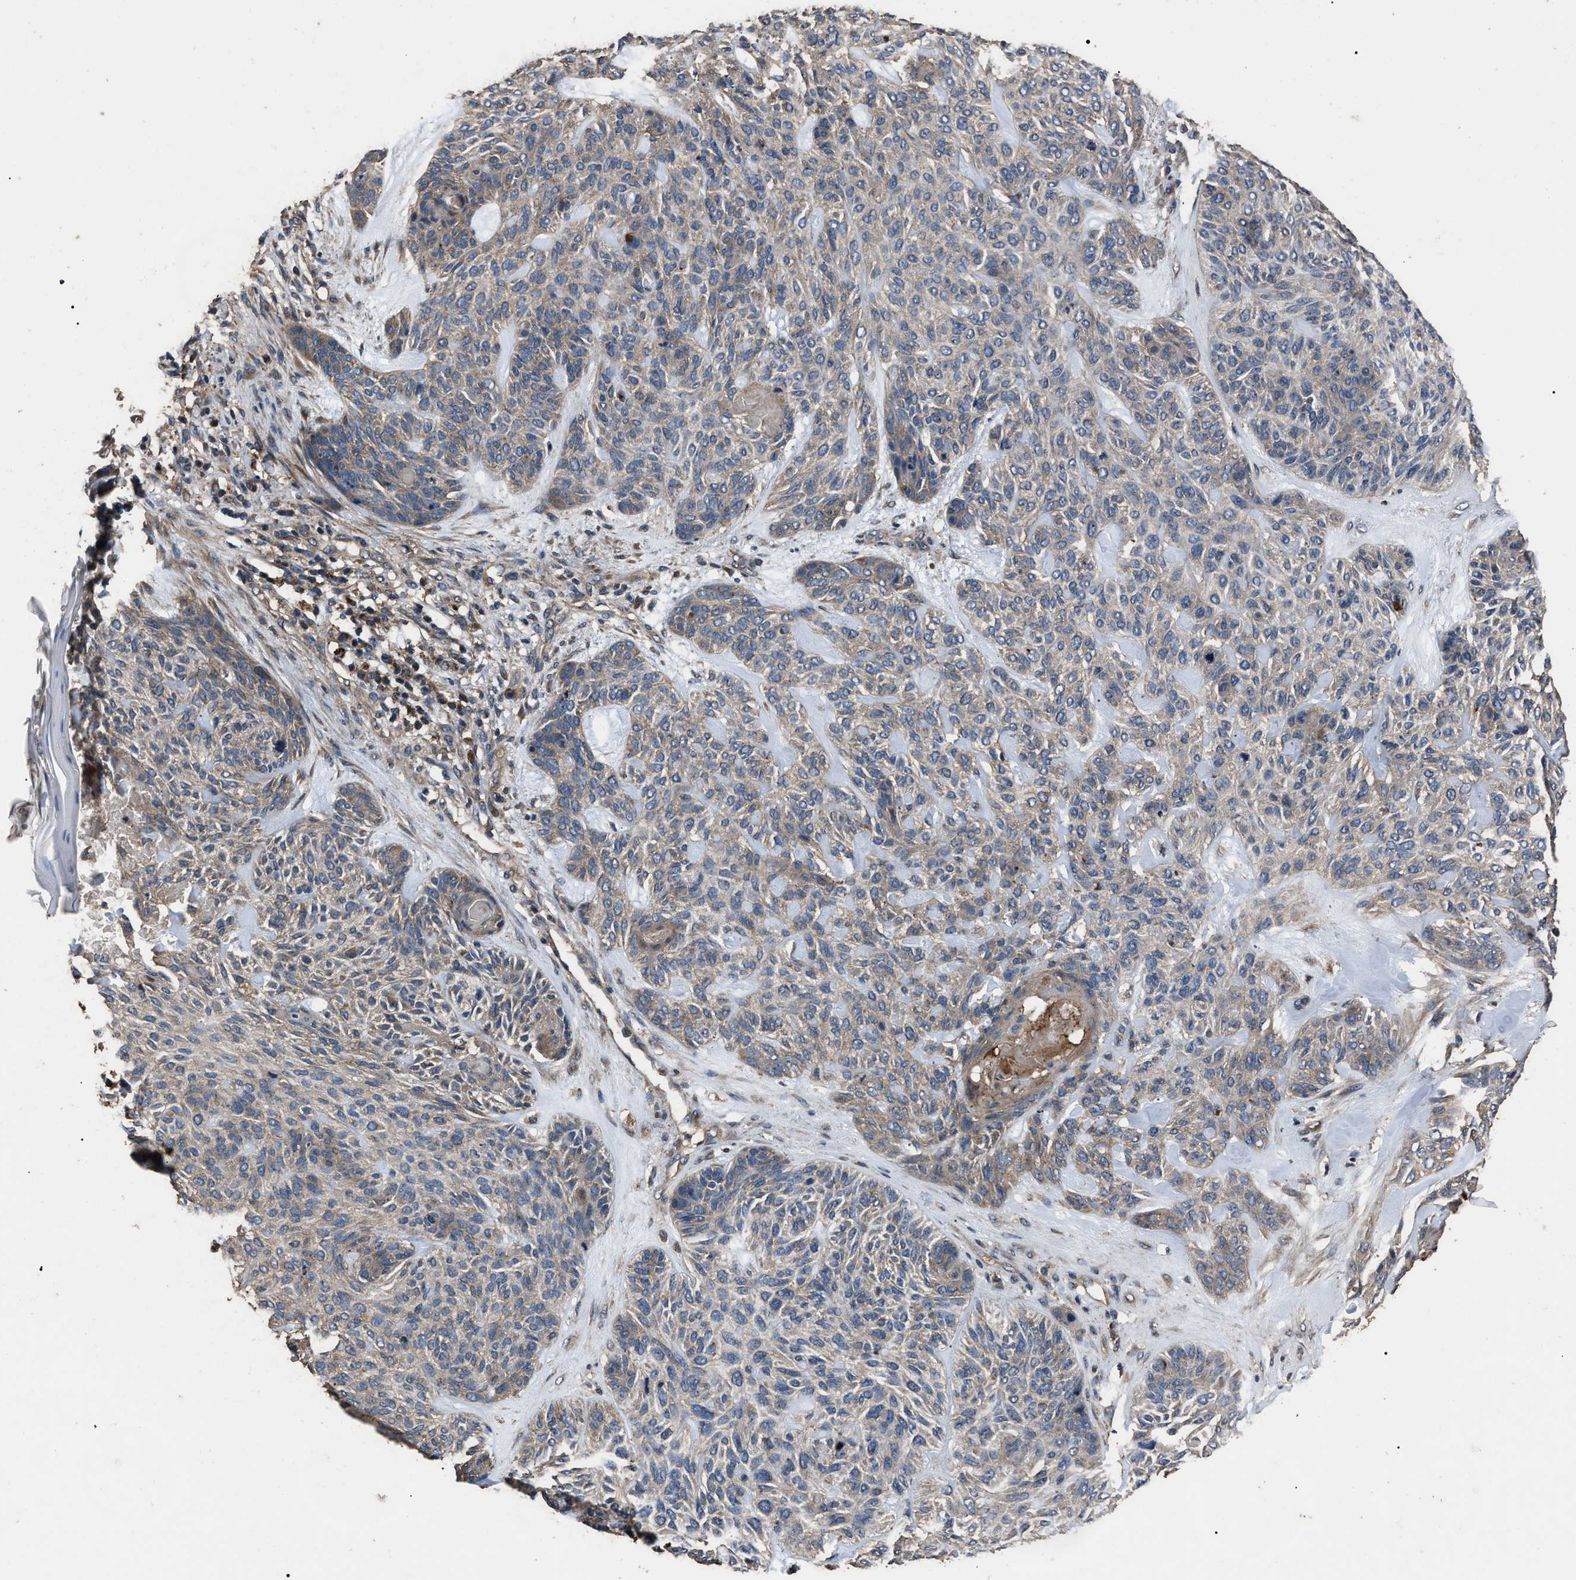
{"staining": {"intensity": "weak", "quantity": "<25%", "location": "cytoplasmic/membranous"}, "tissue": "skin cancer", "cell_type": "Tumor cells", "image_type": "cancer", "snomed": [{"axis": "morphology", "description": "Basal cell carcinoma"}, {"axis": "topography", "description": "Skin"}], "caption": "Tumor cells show no significant positivity in basal cell carcinoma (skin).", "gene": "RNF216", "patient": {"sex": "male", "age": 55}}